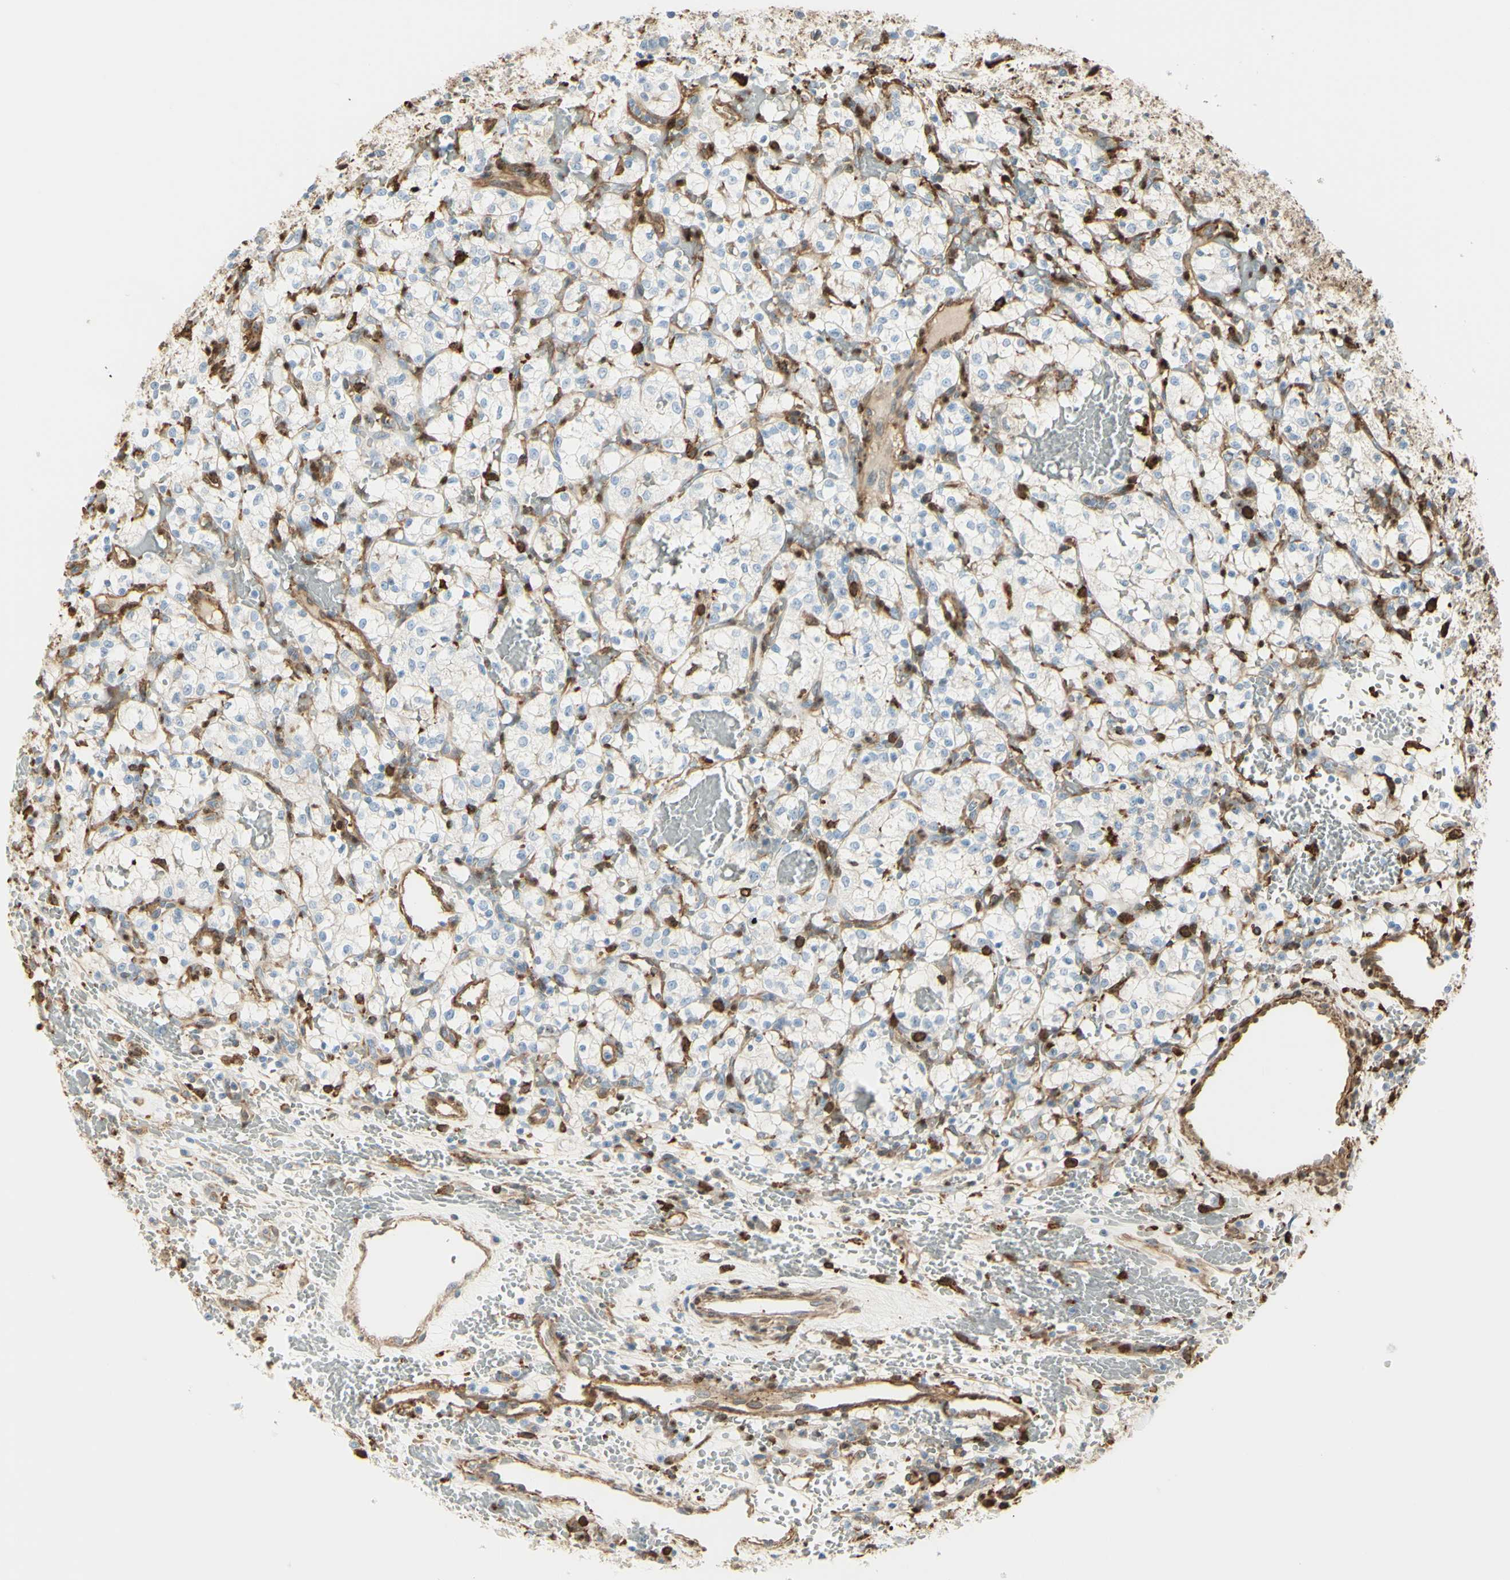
{"staining": {"intensity": "weak", "quantity": "25%-75%", "location": "cytoplasmic/membranous"}, "tissue": "renal cancer", "cell_type": "Tumor cells", "image_type": "cancer", "snomed": [{"axis": "morphology", "description": "Adenocarcinoma, NOS"}, {"axis": "topography", "description": "Kidney"}], "caption": "IHC staining of adenocarcinoma (renal), which exhibits low levels of weak cytoplasmic/membranous positivity in about 25%-75% of tumor cells indicating weak cytoplasmic/membranous protein staining. The staining was performed using DAB (brown) for protein detection and nuclei were counterstained in hematoxylin (blue).", "gene": "GSN", "patient": {"sex": "female", "age": 60}}